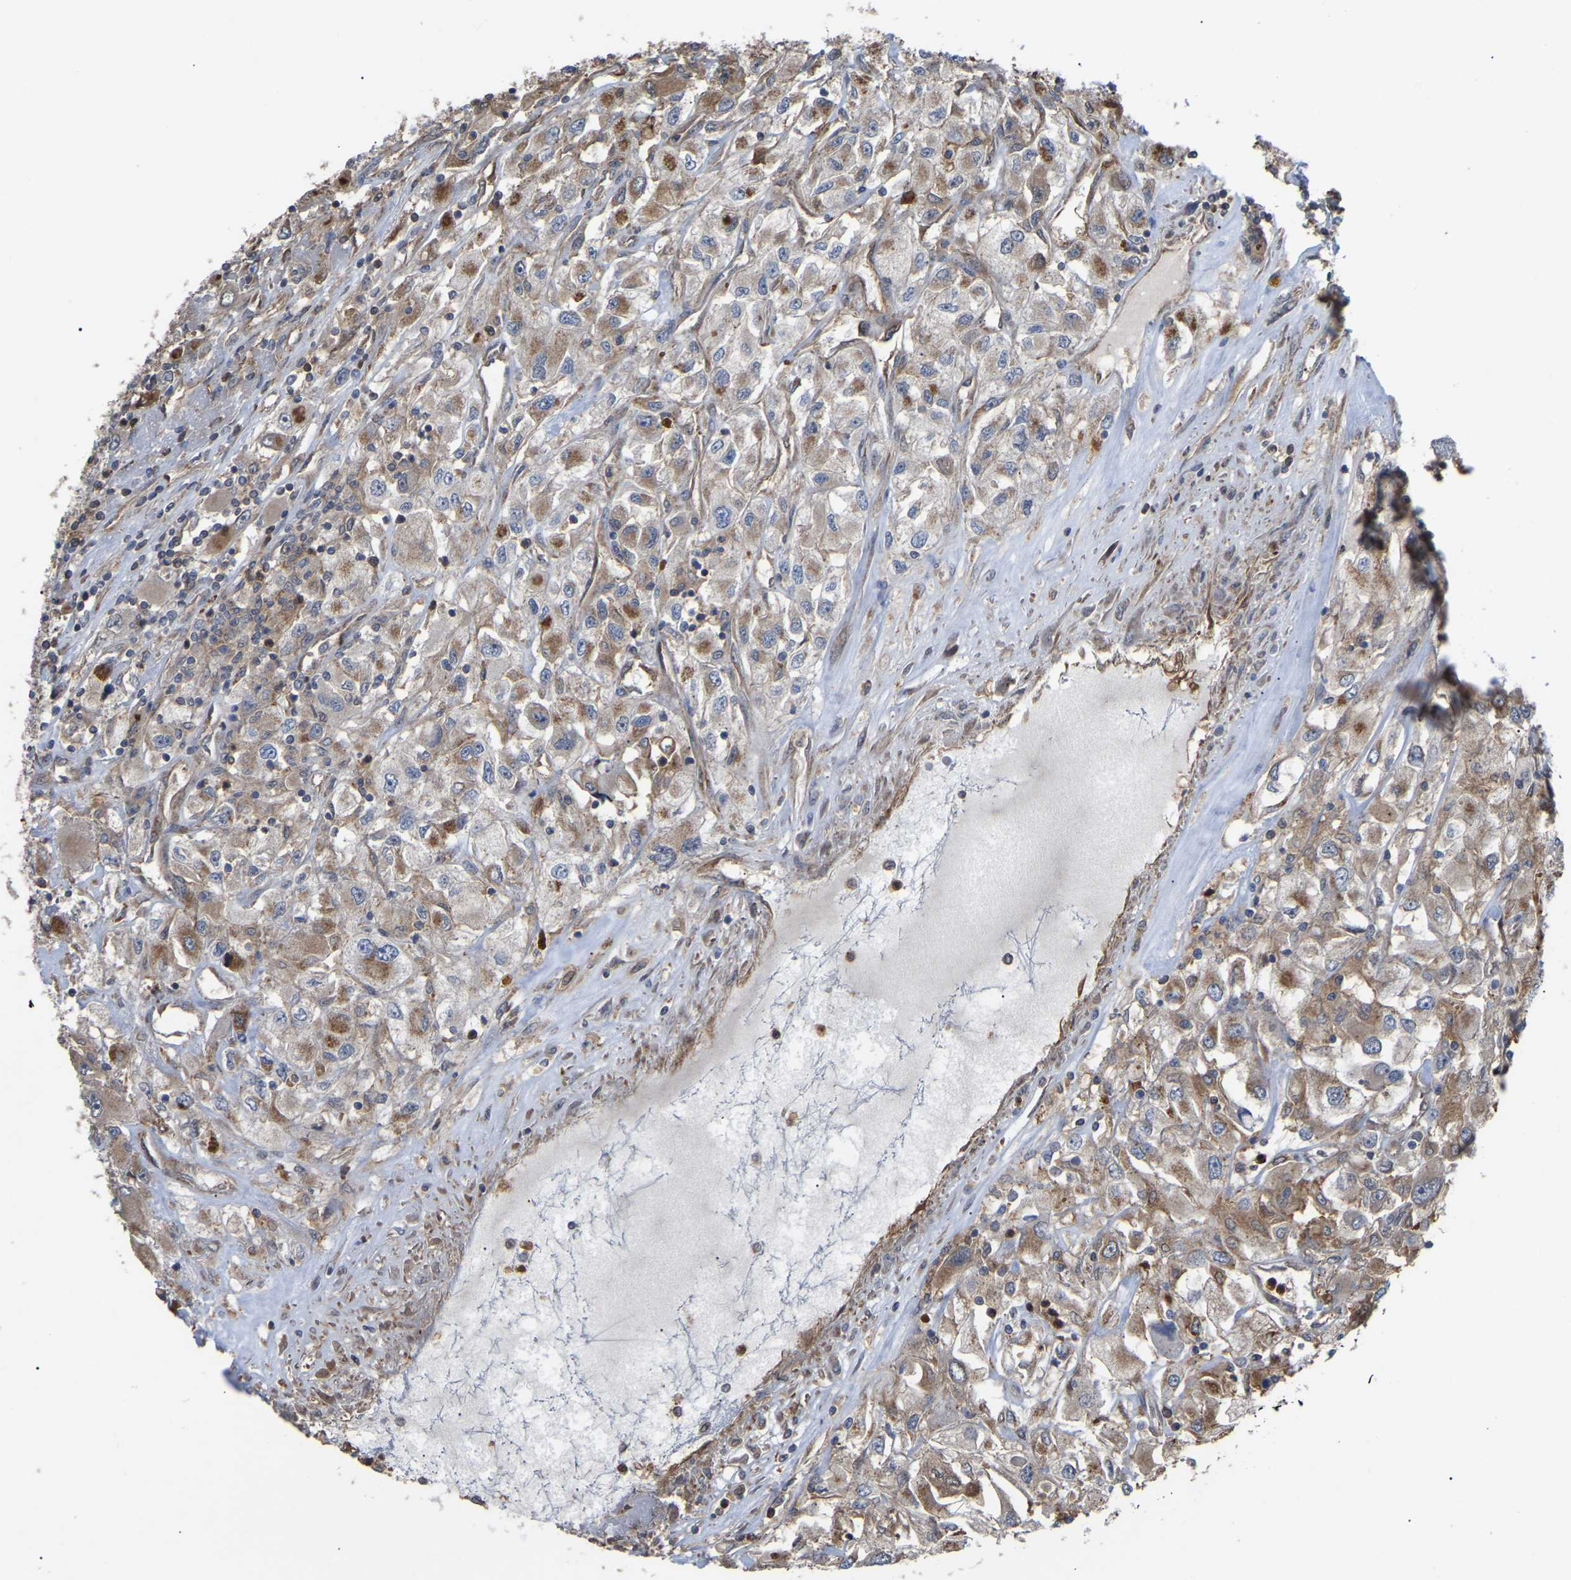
{"staining": {"intensity": "moderate", "quantity": ">75%", "location": "cytoplasmic/membranous"}, "tissue": "renal cancer", "cell_type": "Tumor cells", "image_type": "cancer", "snomed": [{"axis": "morphology", "description": "Adenocarcinoma, NOS"}, {"axis": "topography", "description": "Kidney"}], "caption": "This histopathology image exhibits IHC staining of renal cancer (adenocarcinoma), with medium moderate cytoplasmic/membranous expression in about >75% of tumor cells.", "gene": "CIT", "patient": {"sex": "female", "age": 52}}